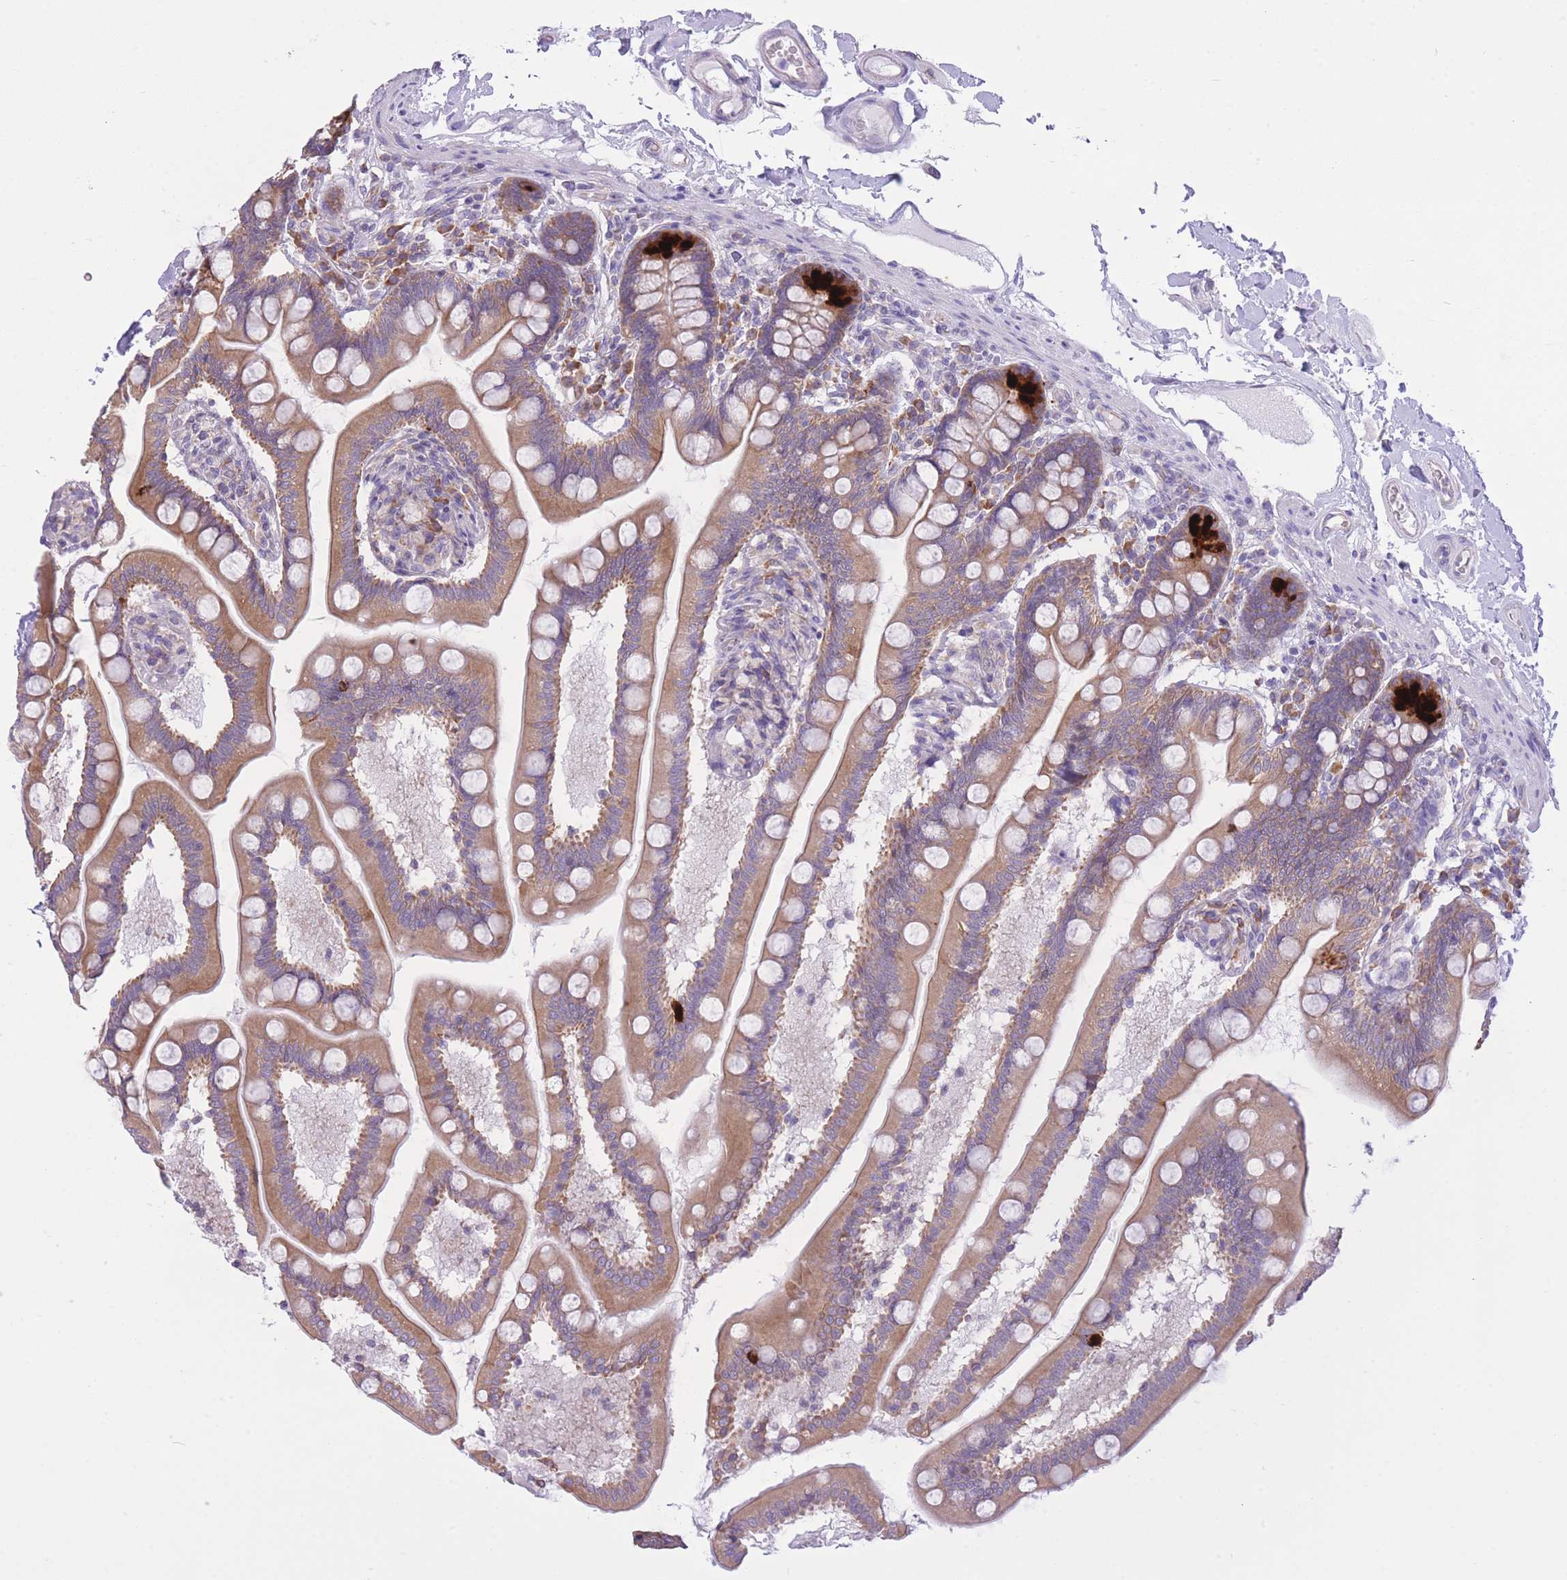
{"staining": {"intensity": "moderate", "quantity": ">75%", "location": "cytoplasmic/membranous"}, "tissue": "small intestine", "cell_type": "Glandular cells", "image_type": "normal", "snomed": [{"axis": "morphology", "description": "Normal tissue, NOS"}, {"axis": "topography", "description": "Small intestine"}], "caption": "Moderate cytoplasmic/membranous protein expression is present in approximately >75% of glandular cells in small intestine.", "gene": "ZNF501", "patient": {"sex": "female", "age": 64}}